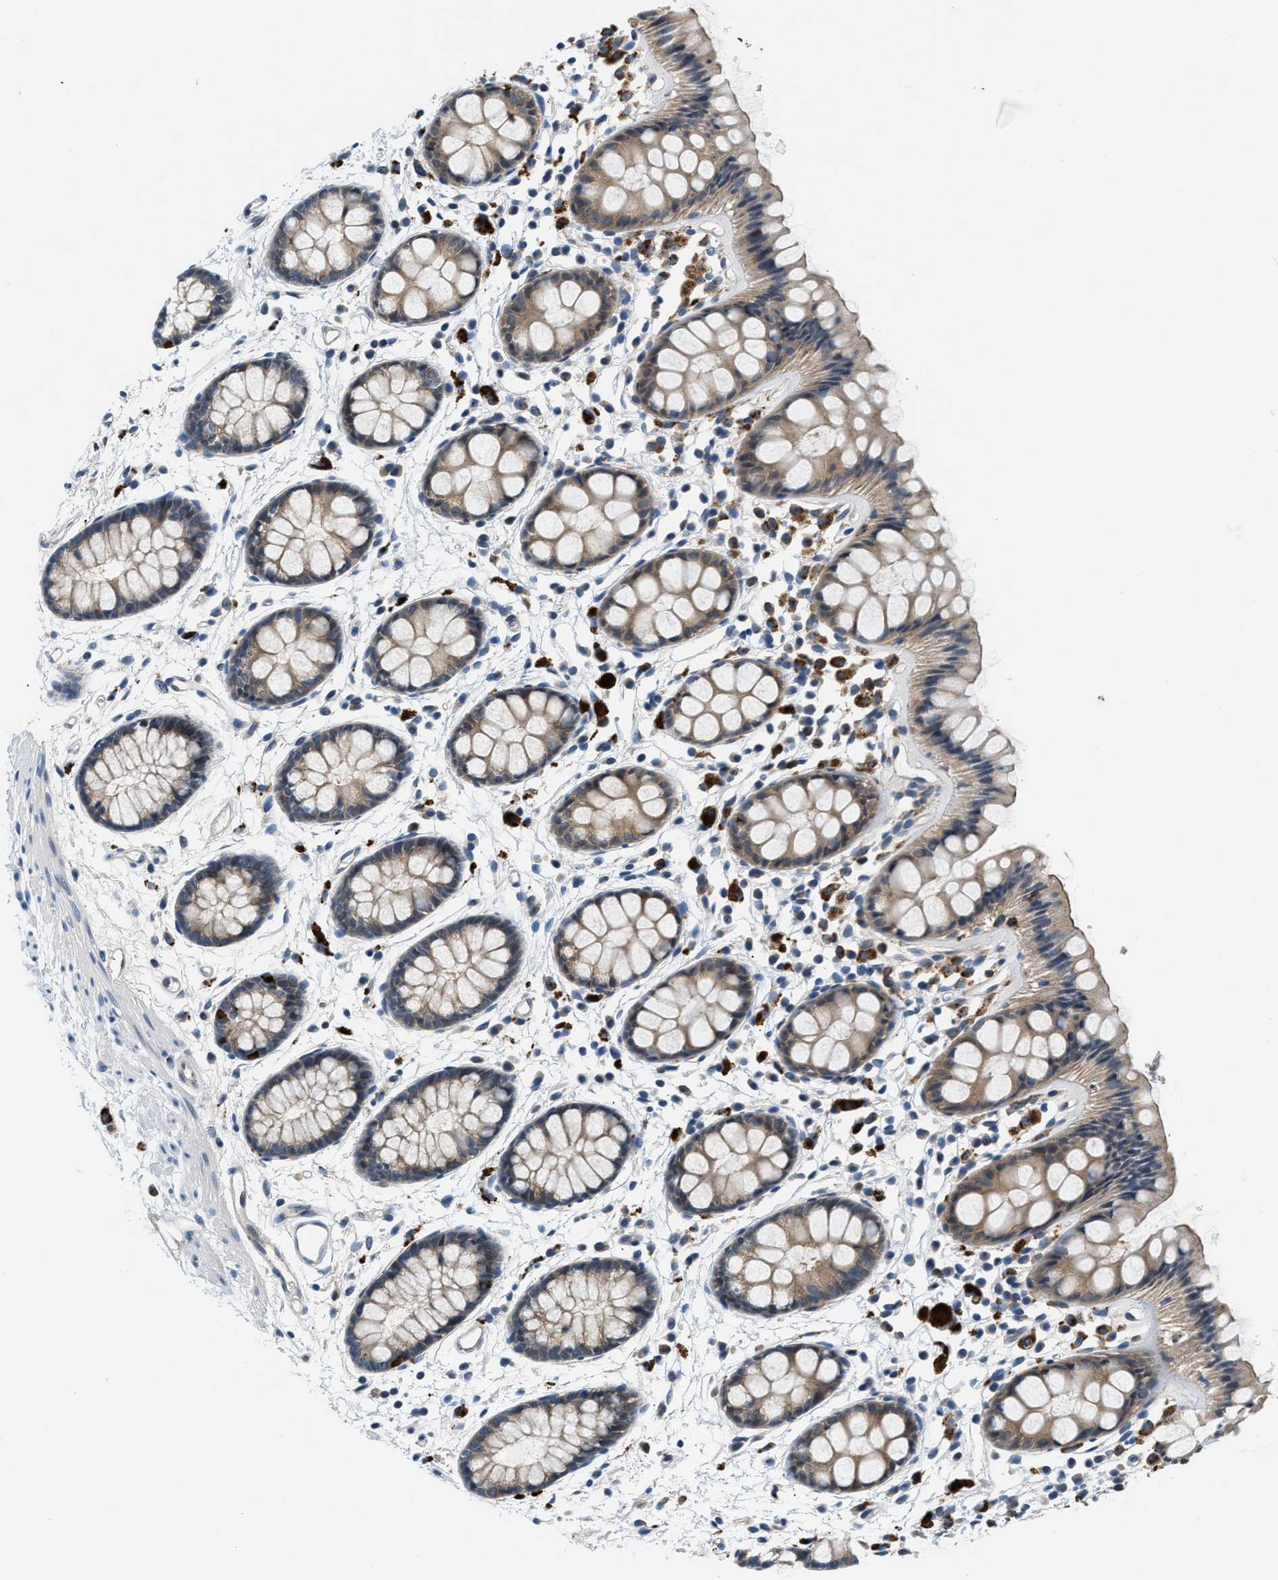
{"staining": {"intensity": "weak", "quantity": ">75%", "location": "cytoplasmic/membranous"}, "tissue": "rectum", "cell_type": "Glandular cells", "image_type": "normal", "snomed": [{"axis": "morphology", "description": "Normal tissue, NOS"}, {"axis": "topography", "description": "Rectum"}], "caption": "A brown stain shows weak cytoplasmic/membranous staining of a protein in glandular cells of unremarkable rectum.", "gene": "ADGRE3", "patient": {"sex": "female", "age": 66}}